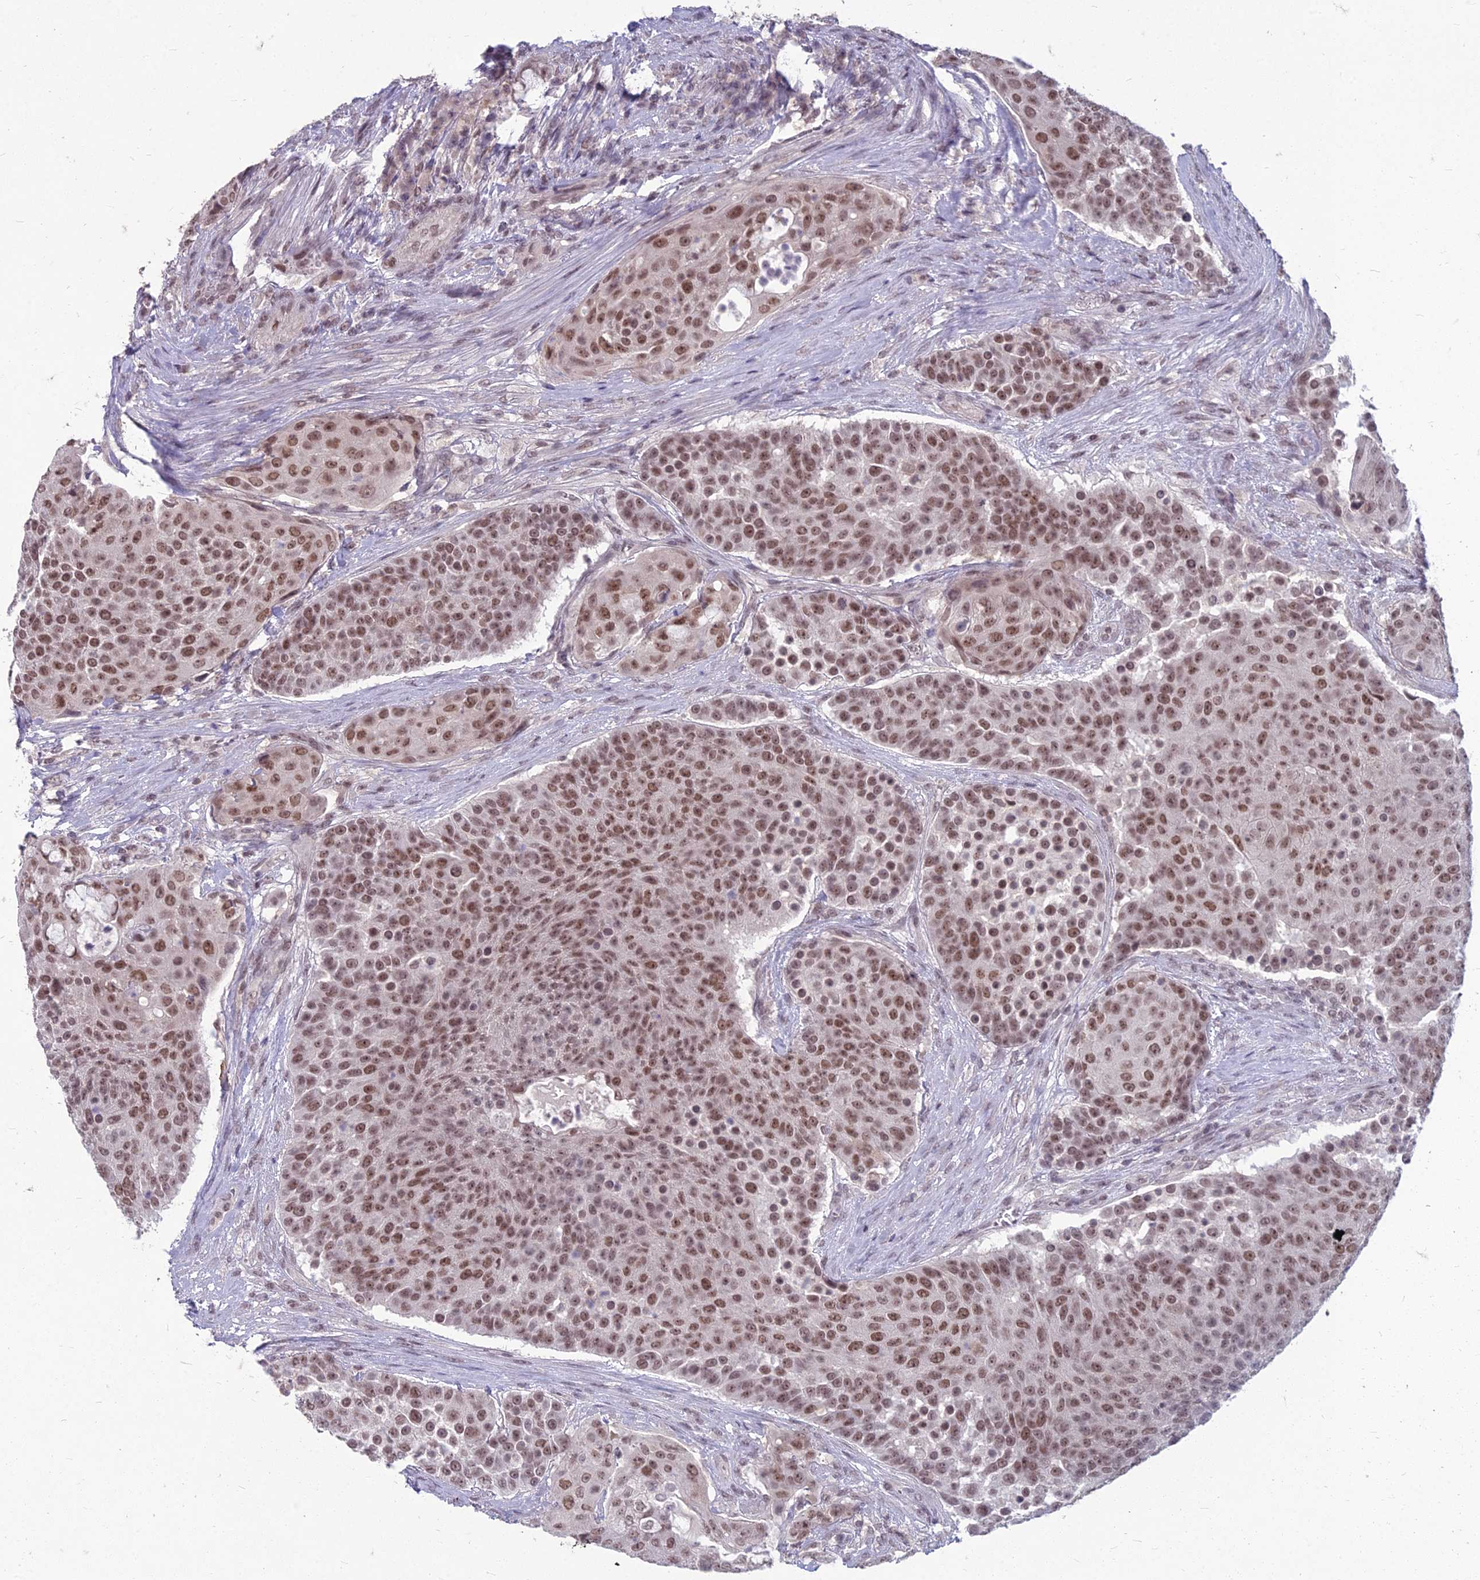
{"staining": {"intensity": "moderate", "quantity": ">75%", "location": "nuclear"}, "tissue": "urothelial cancer", "cell_type": "Tumor cells", "image_type": "cancer", "snomed": [{"axis": "morphology", "description": "Urothelial carcinoma, High grade"}, {"axis": "topography", "description": "Urinary bladder"}], "caption": "A brown stain shows moderate nuclear expression of a protein in urothelial carcinoma (high-grade) tumor cells.", "gene": "KAT7", "patient": {"sex": "female", "age": 63}}